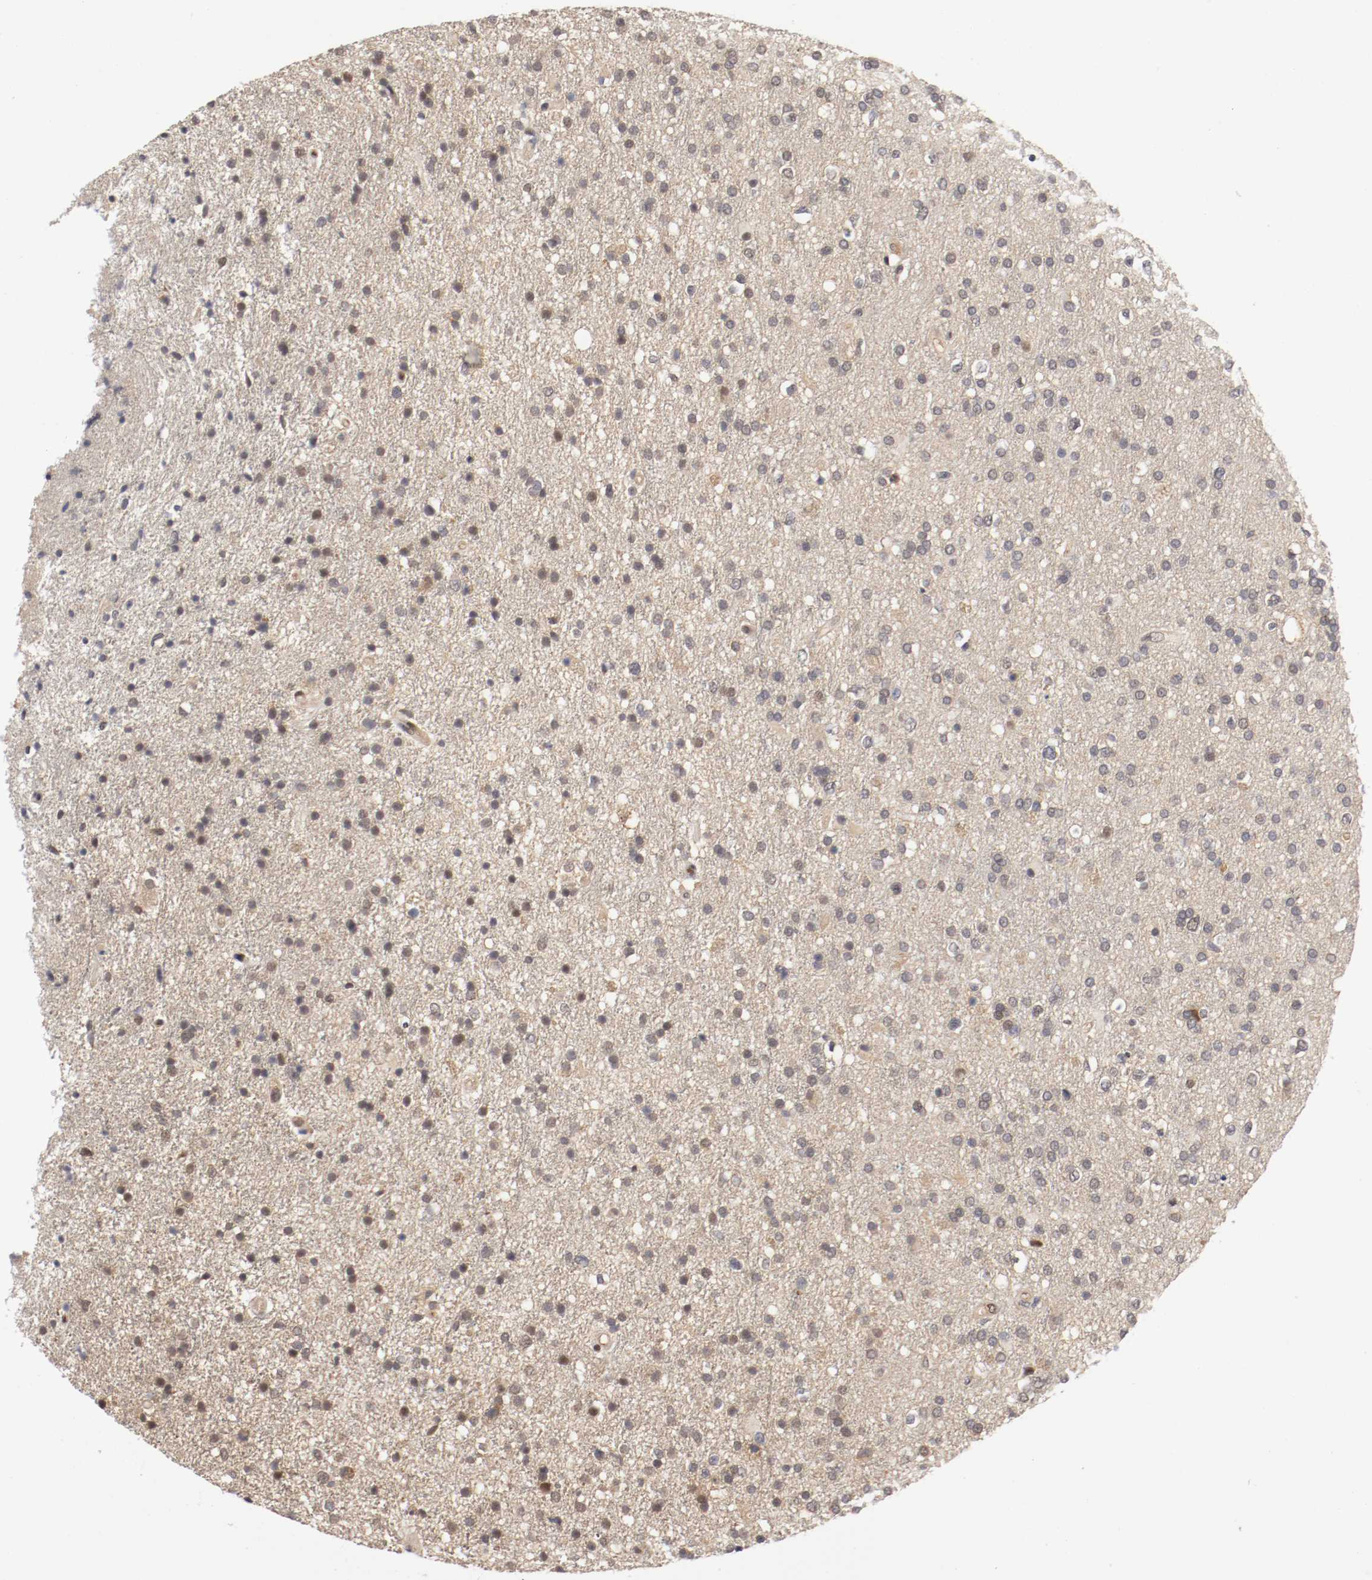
{"staining": {"intensity": "weak", "quantity": "25%-75%", "location": "cytoplasmic/membranous,nuclear"}, "tissue": "glioma", "cell_type": "Tumor cells", "image_type": "cancer", "snomed": [{"axis": "morphology", "description": "Glioma, malignant, High grade"}, {"axis": "topography", "description": "Brain"}], "caption": "IHC photomicrograph of neoplastic tissue: glioma stained using immunohistochemistry shows low levels of weak protein expression localized specifically in the cytoplasmic/membranous and nuclear of tumor cells, appearing as a cytoplasmic/membranous and nuclear brown color.", "gene": "DNMT3B", "patient": {"sex": "male", "age": 33}}